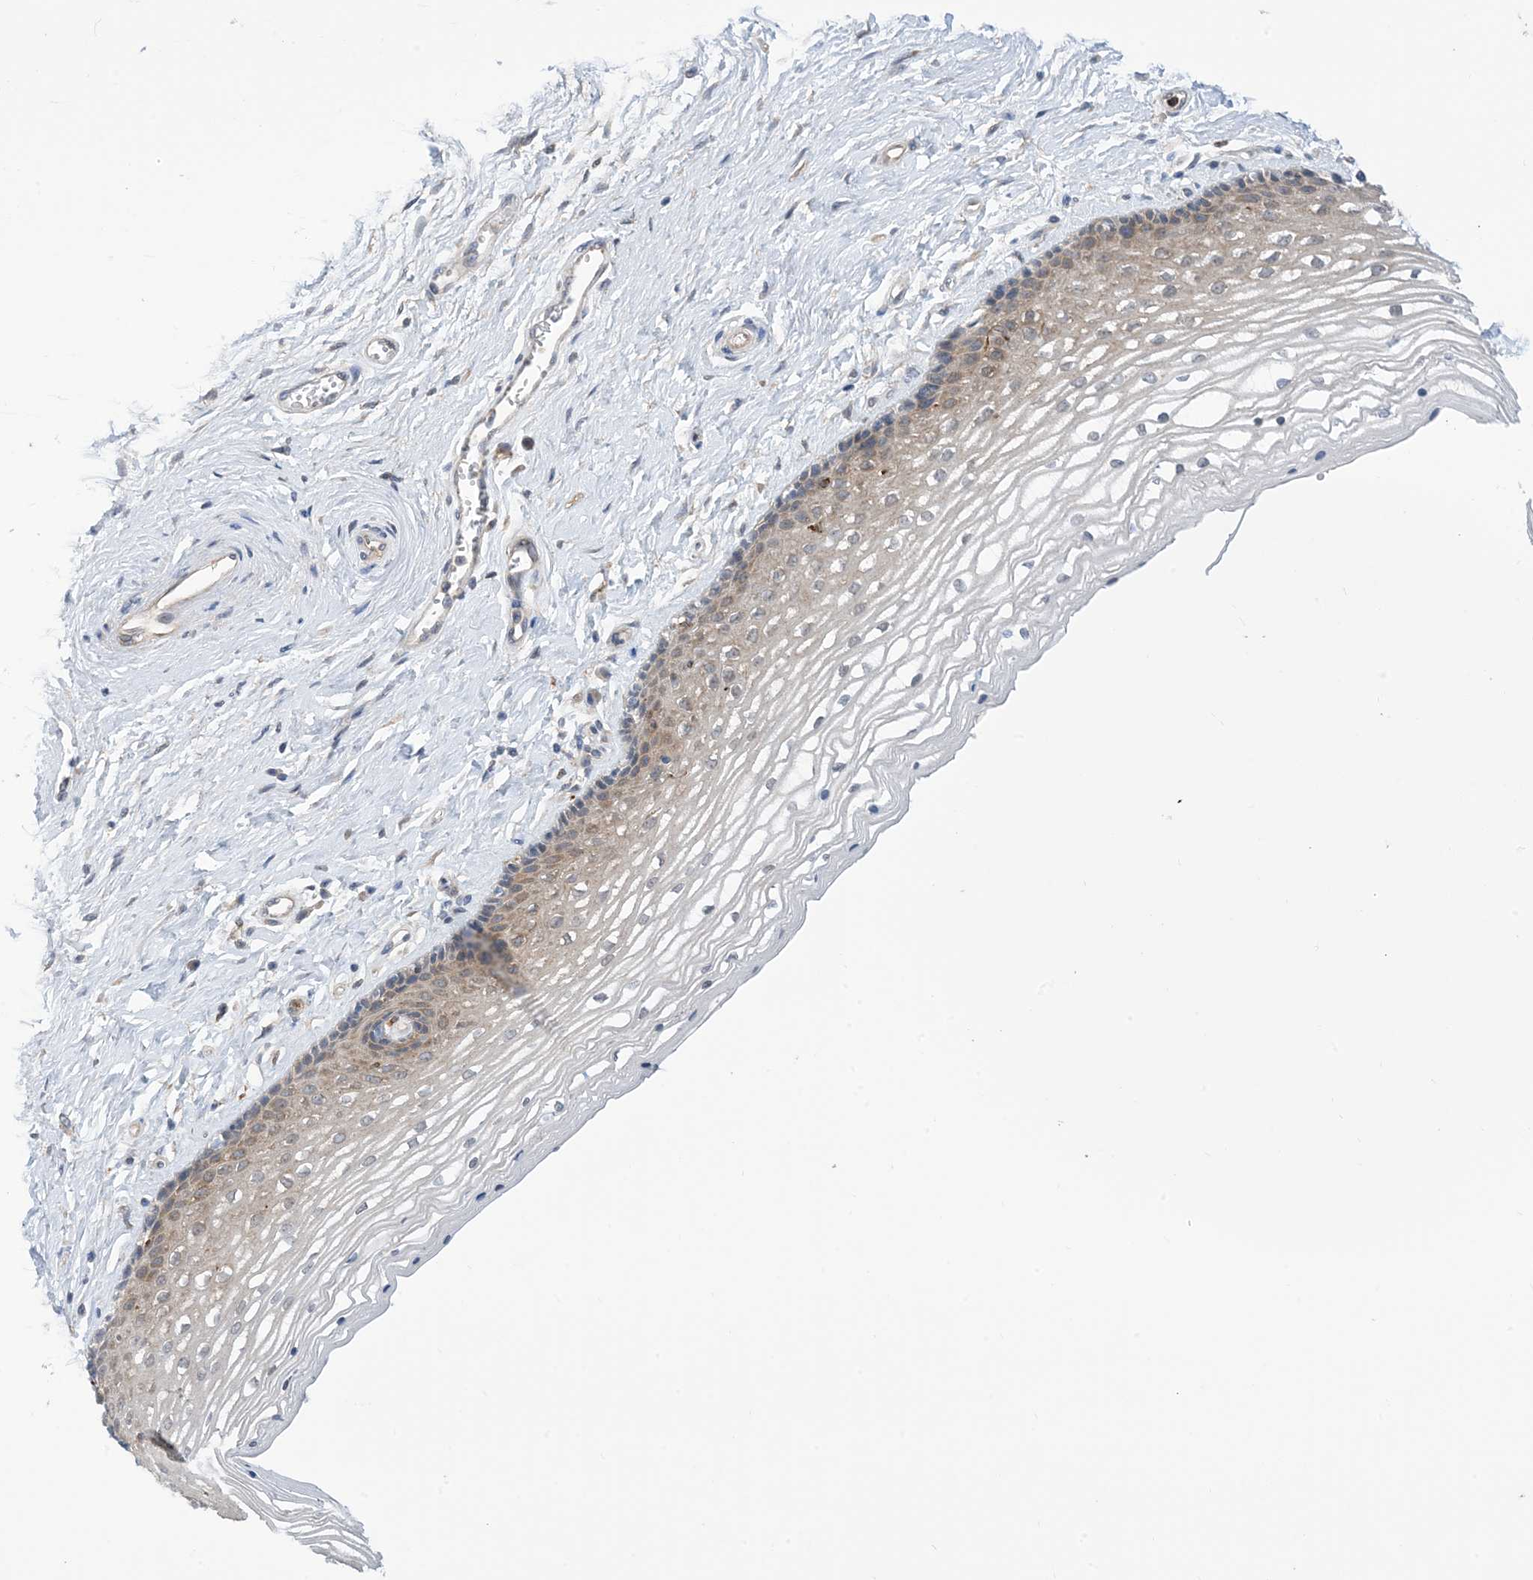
{"staining": {"intensity": "moderate", "quantity": "25%-75%", "location": "cytoplasmic/membranous"}, "tissue": "vagina", "cell_type": "Squamous epithelial cells", "image_type": "normal", "snomed": [{"axis": "morphology", "description": "Normal tissue, NOS"}, {"axis": "topography", "description": "Vagina"}], "caption": "Vagina stained for a protein (brown) shows moderate cytoplasmic/membranous positive staining in approximately 25%-75% of squamous epithelial cells.", "gene": "EHBP1", "patient": {"sex": "female", "age": 46}}